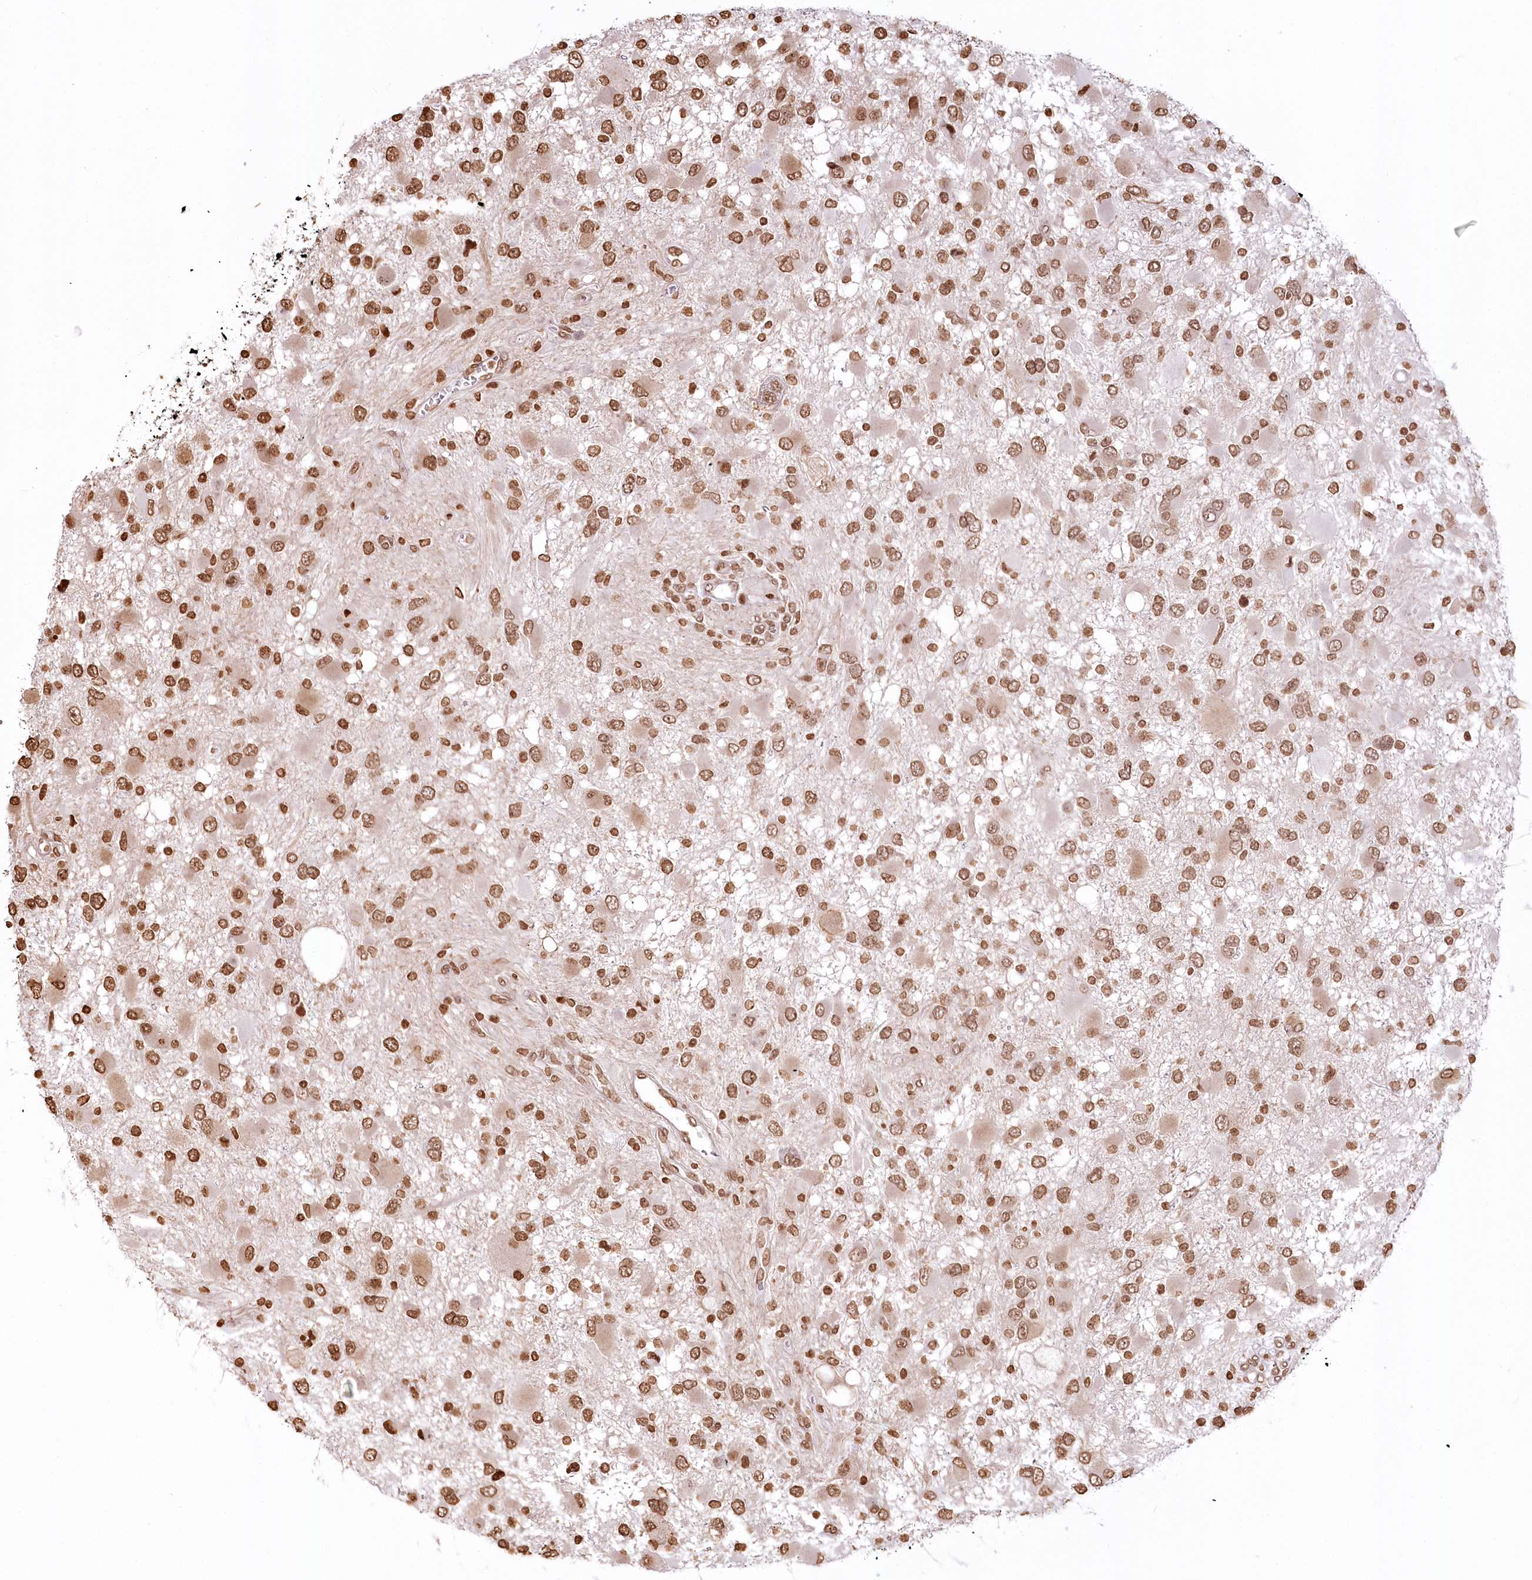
{"staining": {"intensity": "moderate", "quantity": ">75%", "location": "nuclear"}, "tissue": "glioma", "cell_type": "Tumor cells", "image_type": "cancer", "snomed": [{"axis": "morphology", "description": "Glioma, malignant, High grade"}, {"axis": "topography", "description": "Brain"}], "caption": "IHC image of human malignant glioma (high-grade) stained for a protein (brown), which displays medium levels of moderate nuclear positivity in about >75% of tumor cells.", "gene": "FAM13A", "patient": {"sex": "male", "age": 53}}